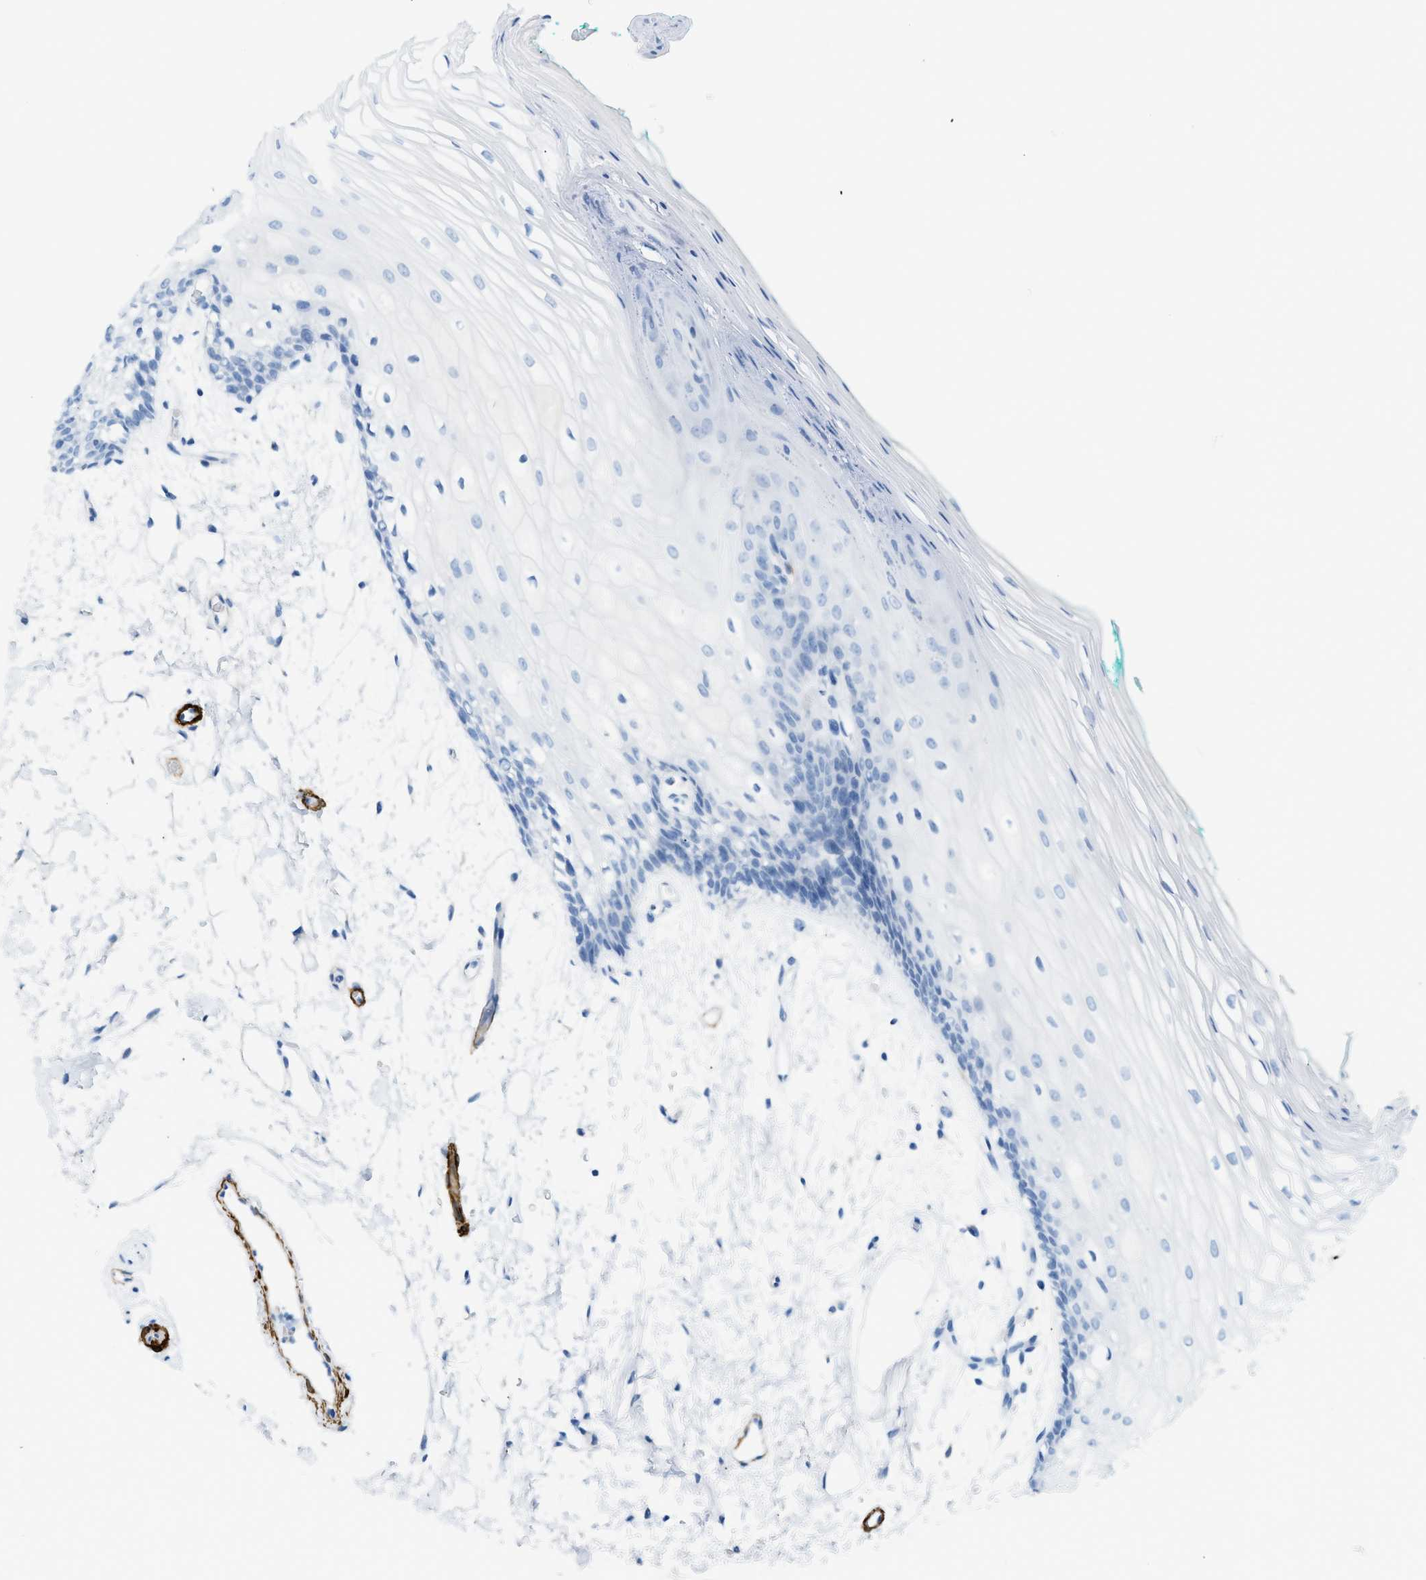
{"staining": {"intensity": "negative", "quantity": "none", "location": "none"}, "tissue": "oral mucosa", "cell_type": "Squamous epithelial cells", "image_type": "normal", "snomed": [{"axis": "morphology", "description": "Normal tissue, NOS"}, {"axis": "topography", "description": "Skeletal muscle"}, {"axis": "topography", "description": "Oral tissue"}, {"axis": "topography", "description": "Peripheral nerve tissue"}], "caption": "A histopathology image of oral mucosa stained for a protein shows no brown staining in squamous epithelial cells. (DAB (3,3'-diaminobenzidine) immunohistochemistry visualized using brightfield microscopy, high magnification).", "gene": "MYH11", "patient": {"sex": "female", "age": 84}}